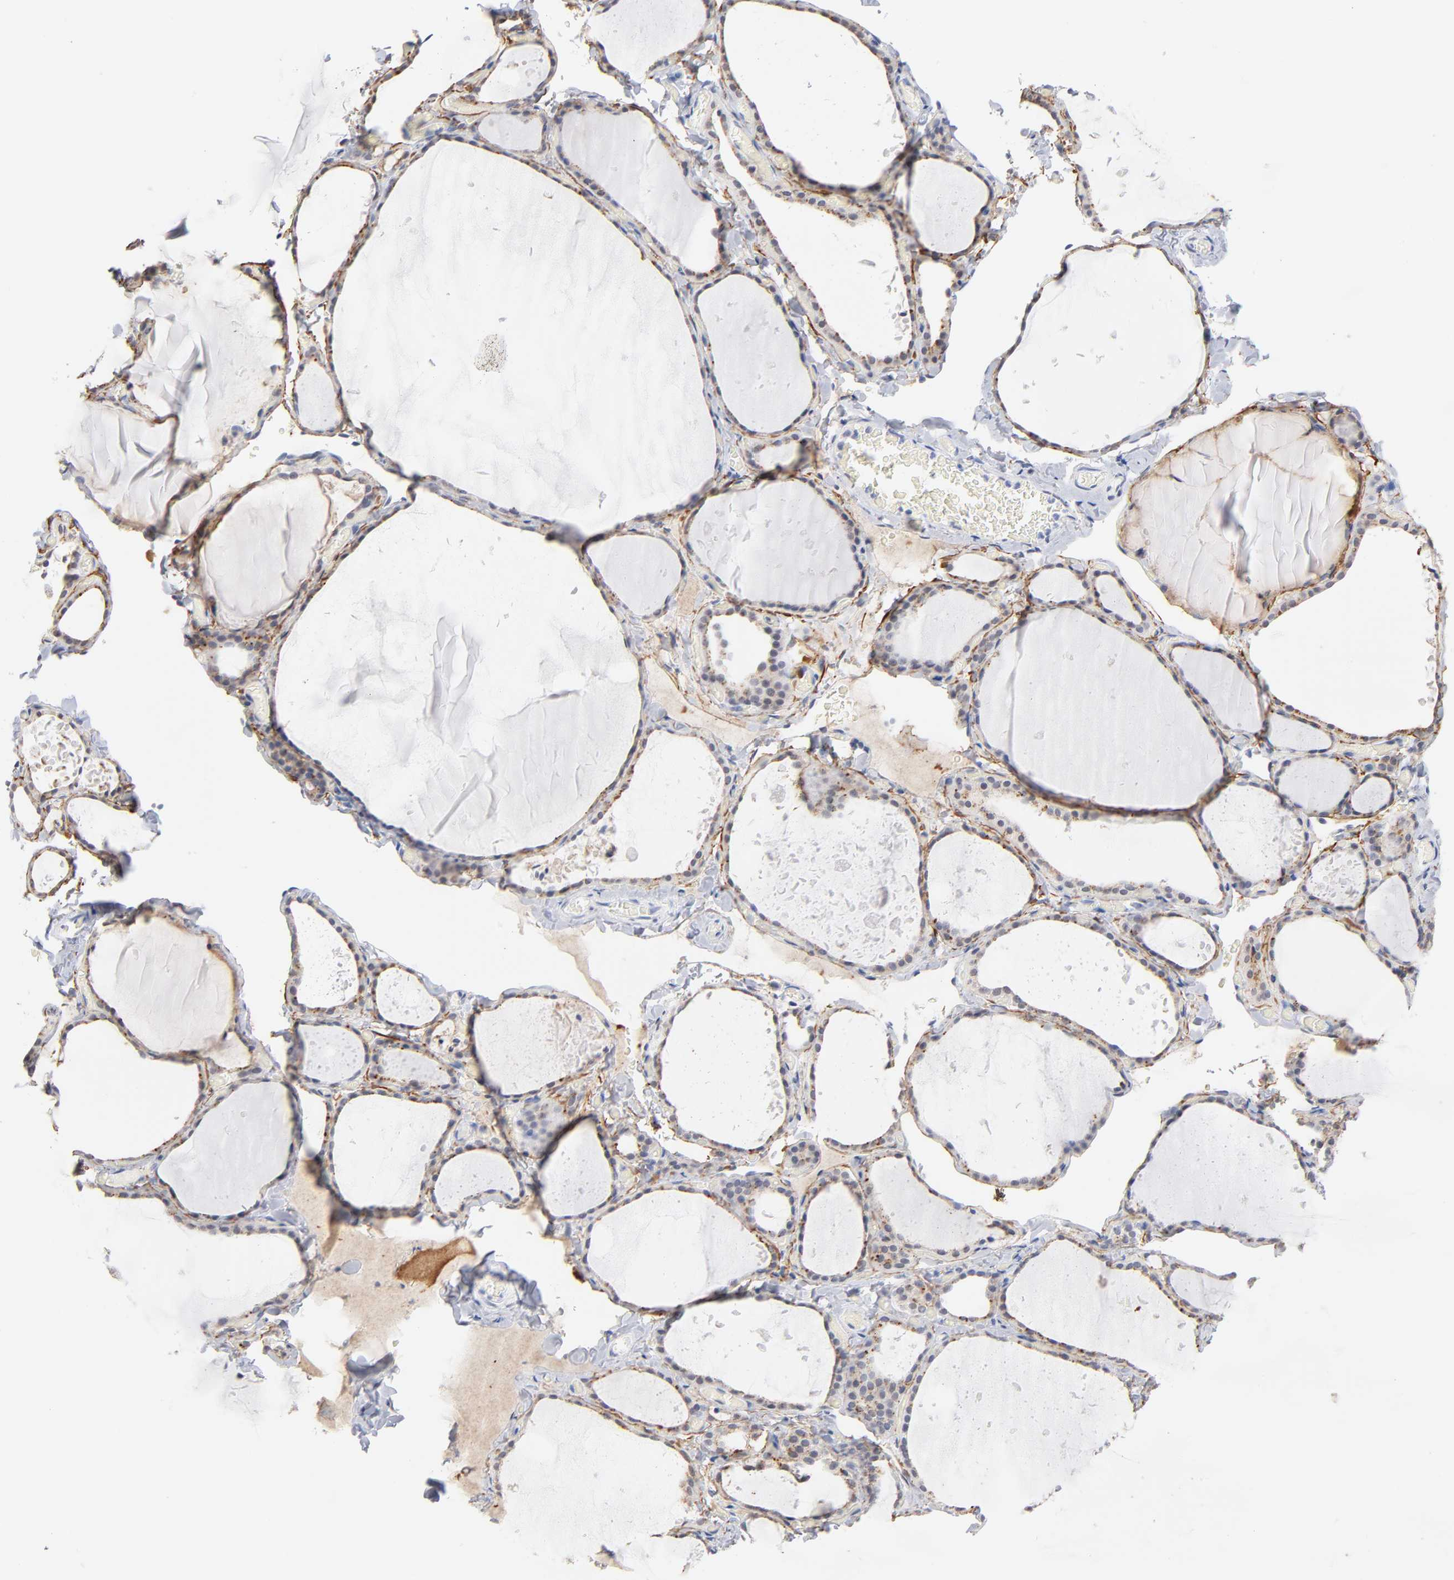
{"staining": {"intensity": "weak", "quantity": "25%-75%", "location": "cytoplasmic/membranous"}, "tissue": "thyroid gland", "cell_type": "Glandular cells", "image_type": "normal", "snomed": [{"axis": "morphology", "description": "Normal tissue, NOS"}, {"axis": "topography", "description": "Thyroid gland"}], "caption": "A brown stain labels weak cytoplasmic/membranous expression of a protein in glandular cells of unremarkable thyroid gland. Using DAB (brown) and hematoxylin (blue) stains, captured at high magnification using brightfield microscopy.", "gene": "LTBP2", "patient": {"sex": "female", "age": 22}}